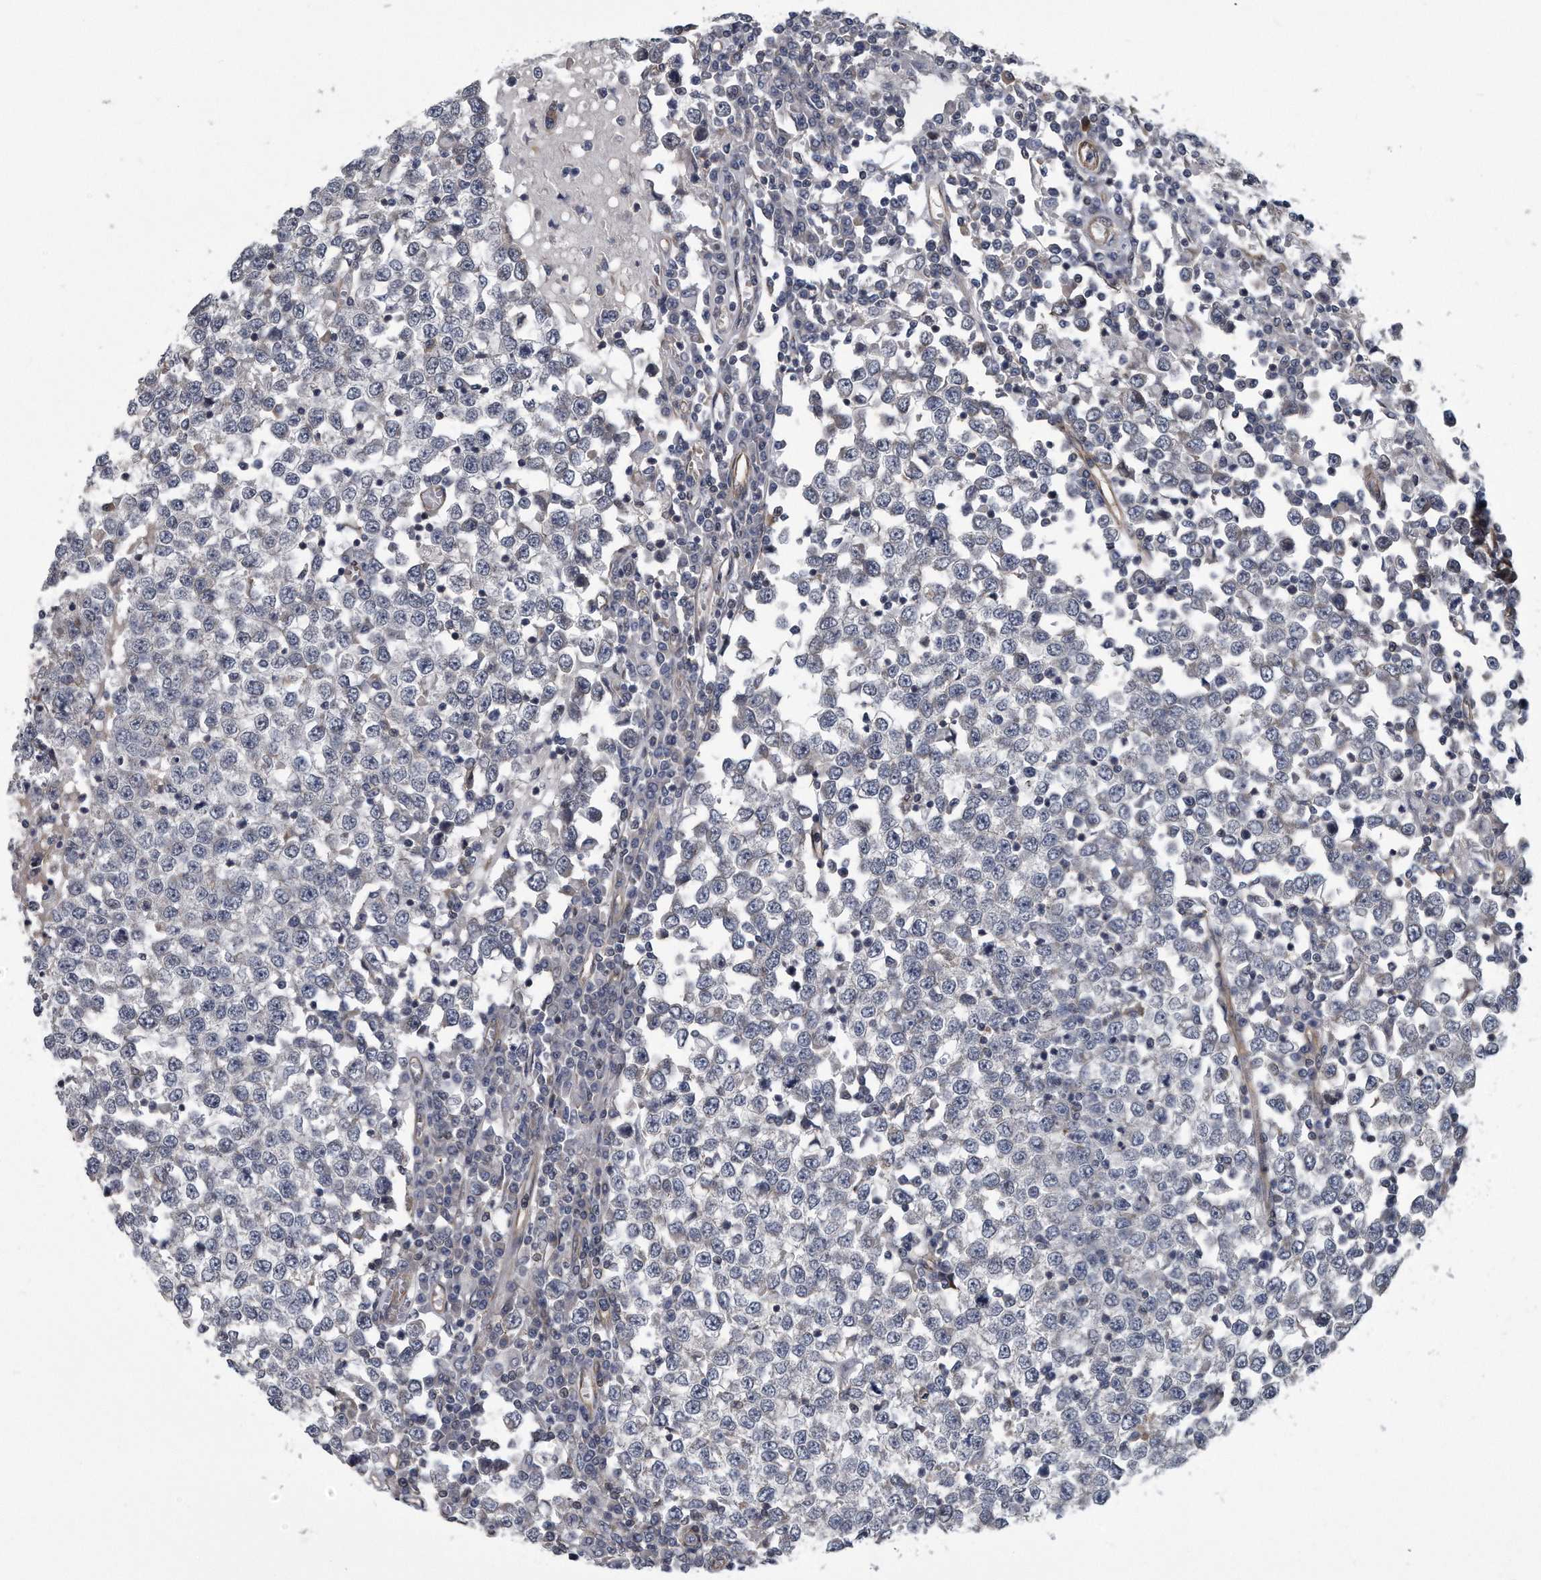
{"staining": {"intensity": "negative", "quantity": "none", "location": "none"}, "tissue": "testis cancer", "cell_type": "Tumor cells", "image_type": "cancer", "snomed": [{"axis": "morphology", "description": "Seminoma, NOS"}, {"axis": "topography", "description": "Testis"}], "caption": "DAB (3,3'-diaminobenzidine) immunohistochemical staining of testis cancer (seminoma) reveals no significant expression in tumor cells.", "gene": "ARMCX1", "patient": {"sex": "male", "age": 65}}